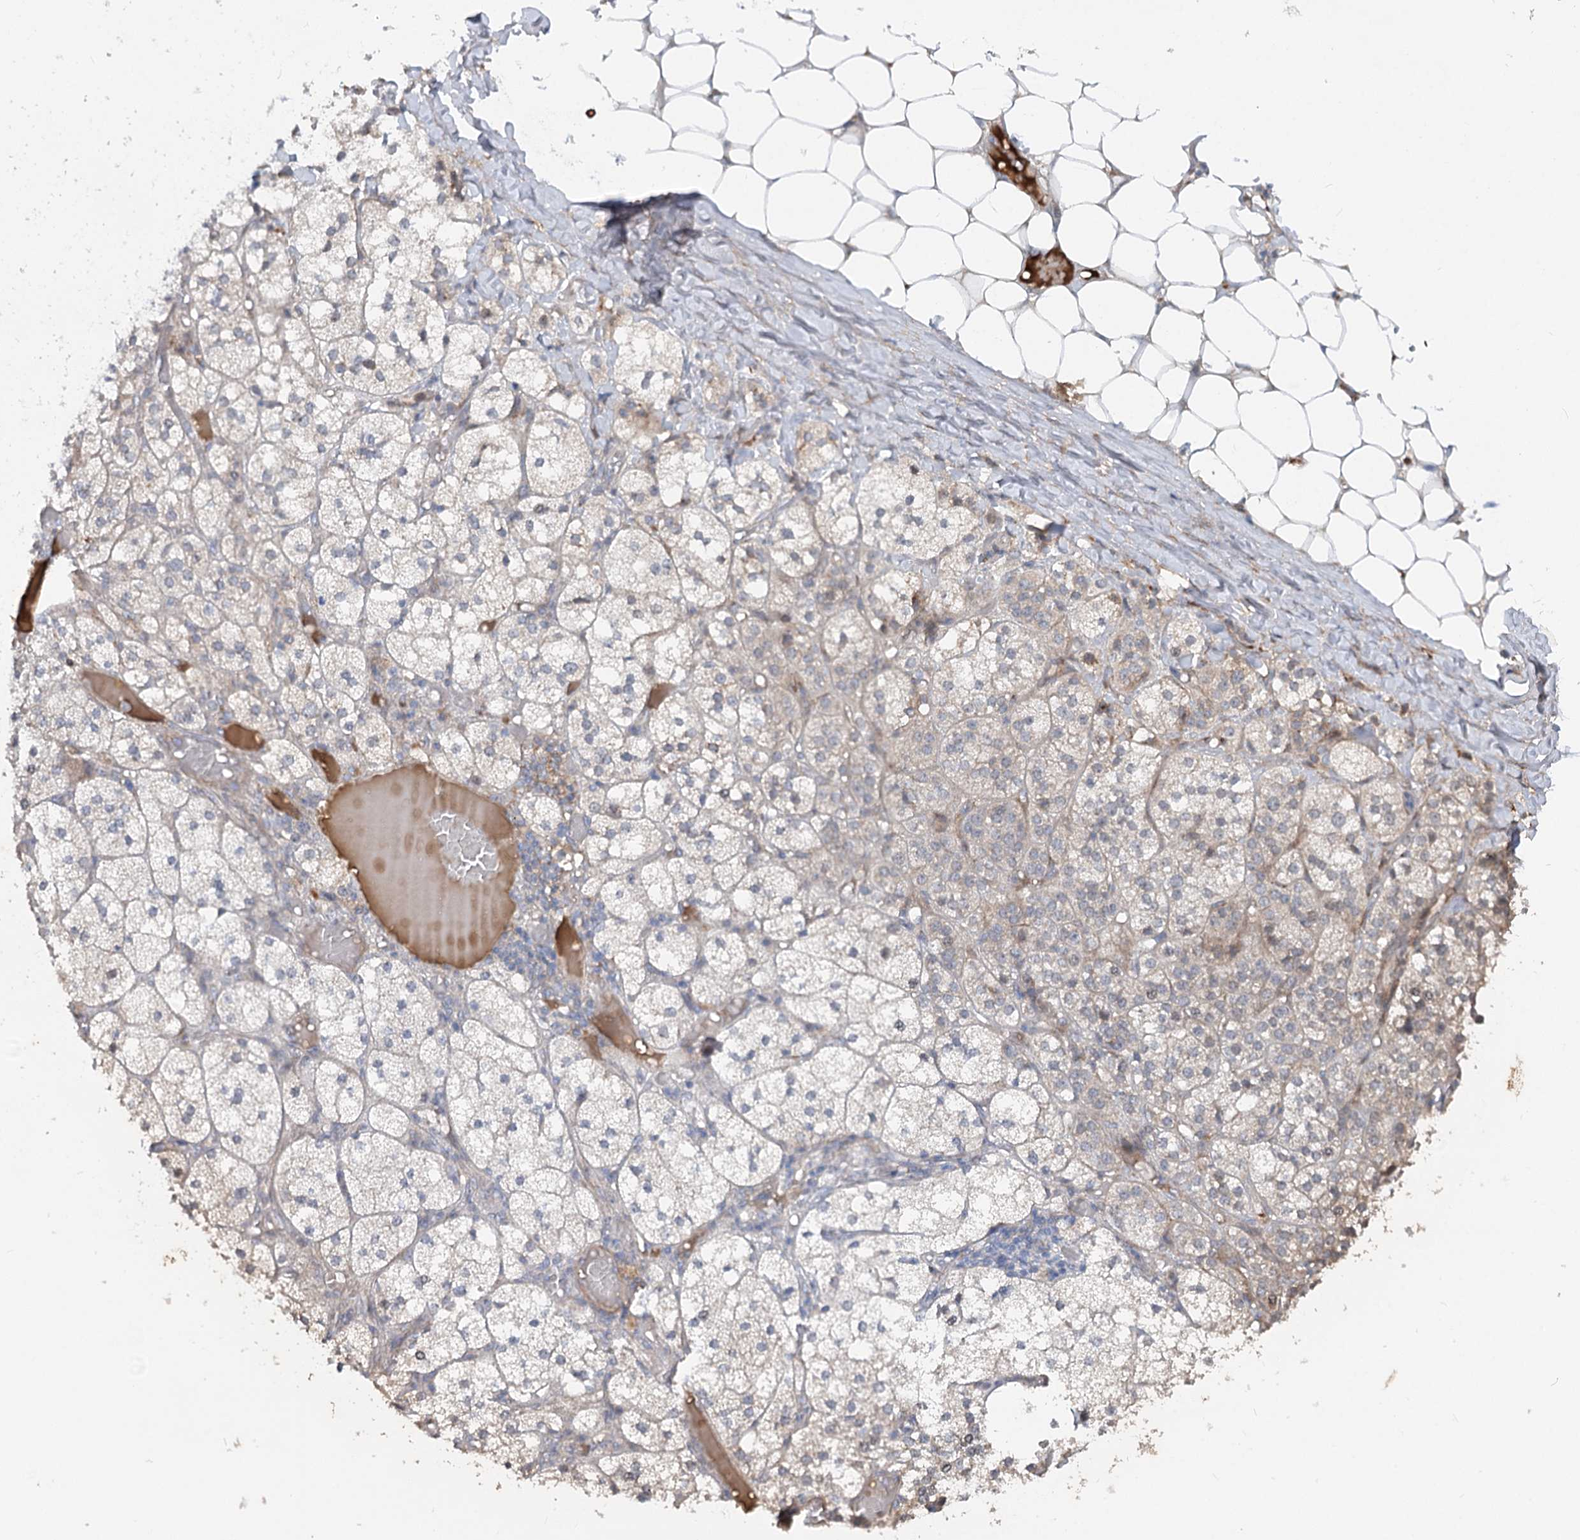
{"staining": {"intensity": "moderate", "quantity": "<25%", "location": "cytoplasmic/membranous"}, "tissue": "adrenal gland", "cell_type": "Glandular cells", "image_type": "normal", "snomed": [{"axis": "morphology", "description": "Normal tissue, NOS"}, {"axis": "topography", "description": "Adrenal gland"}], "caption": "Immunohistochemistry photomicrograph of normal adrenal gland: adrenal gland stained using immunohistochemistry demonstrates low levels of moderate protein expression localized specifically in the cytoplasmic/membranous of glandular cells, appearing as a cytoplasmic/membranous brown color.", "gene": "FGF19", "patient": {"sex": "female", "age": 61}}